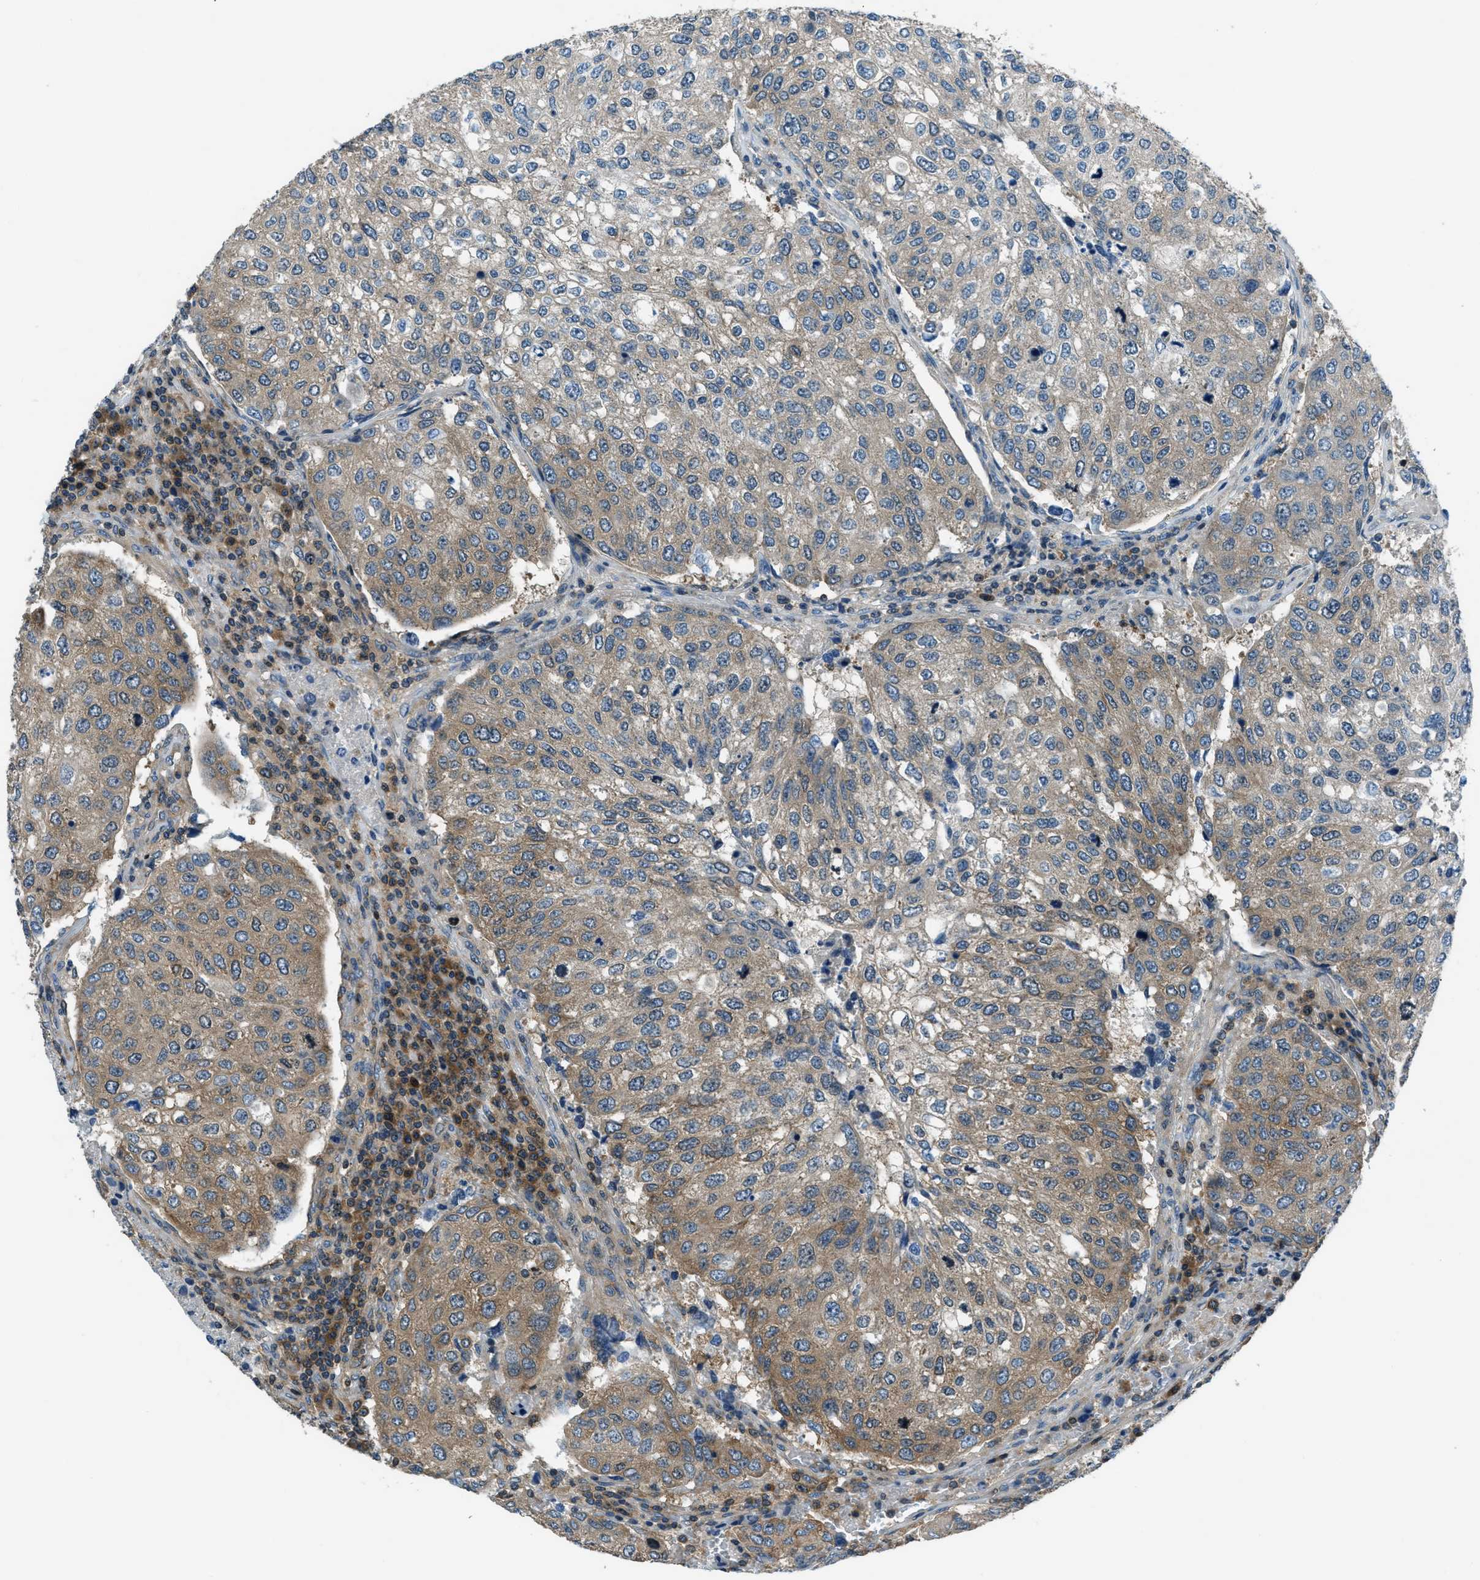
{"staining": {"intensity": "weak", "quantity": ">75%", "location": "cytoplasmic/membranous"}, "tissue": "urothelial cancer", "cell_type": "Tumor cells", "image_type": "cancer", "snomed": [{"axis": "morphology", "description": "Urothelial carcinoma, High grade"}, {"axis": "topography", "description": "Lymph node"}, {"axis": "topography", "description": "Urinary bladder"}], "caption": "This image reveals high-grade urothelial carcinoma stained with IHC to label a protein in brown. The cytoplasmic/membranous of tumor cells show weak positivity for the protein. Nuclei are counter-stained blue.", "gene": "ARFGAP2", "patient": {"sex": "male", "age": 51}}